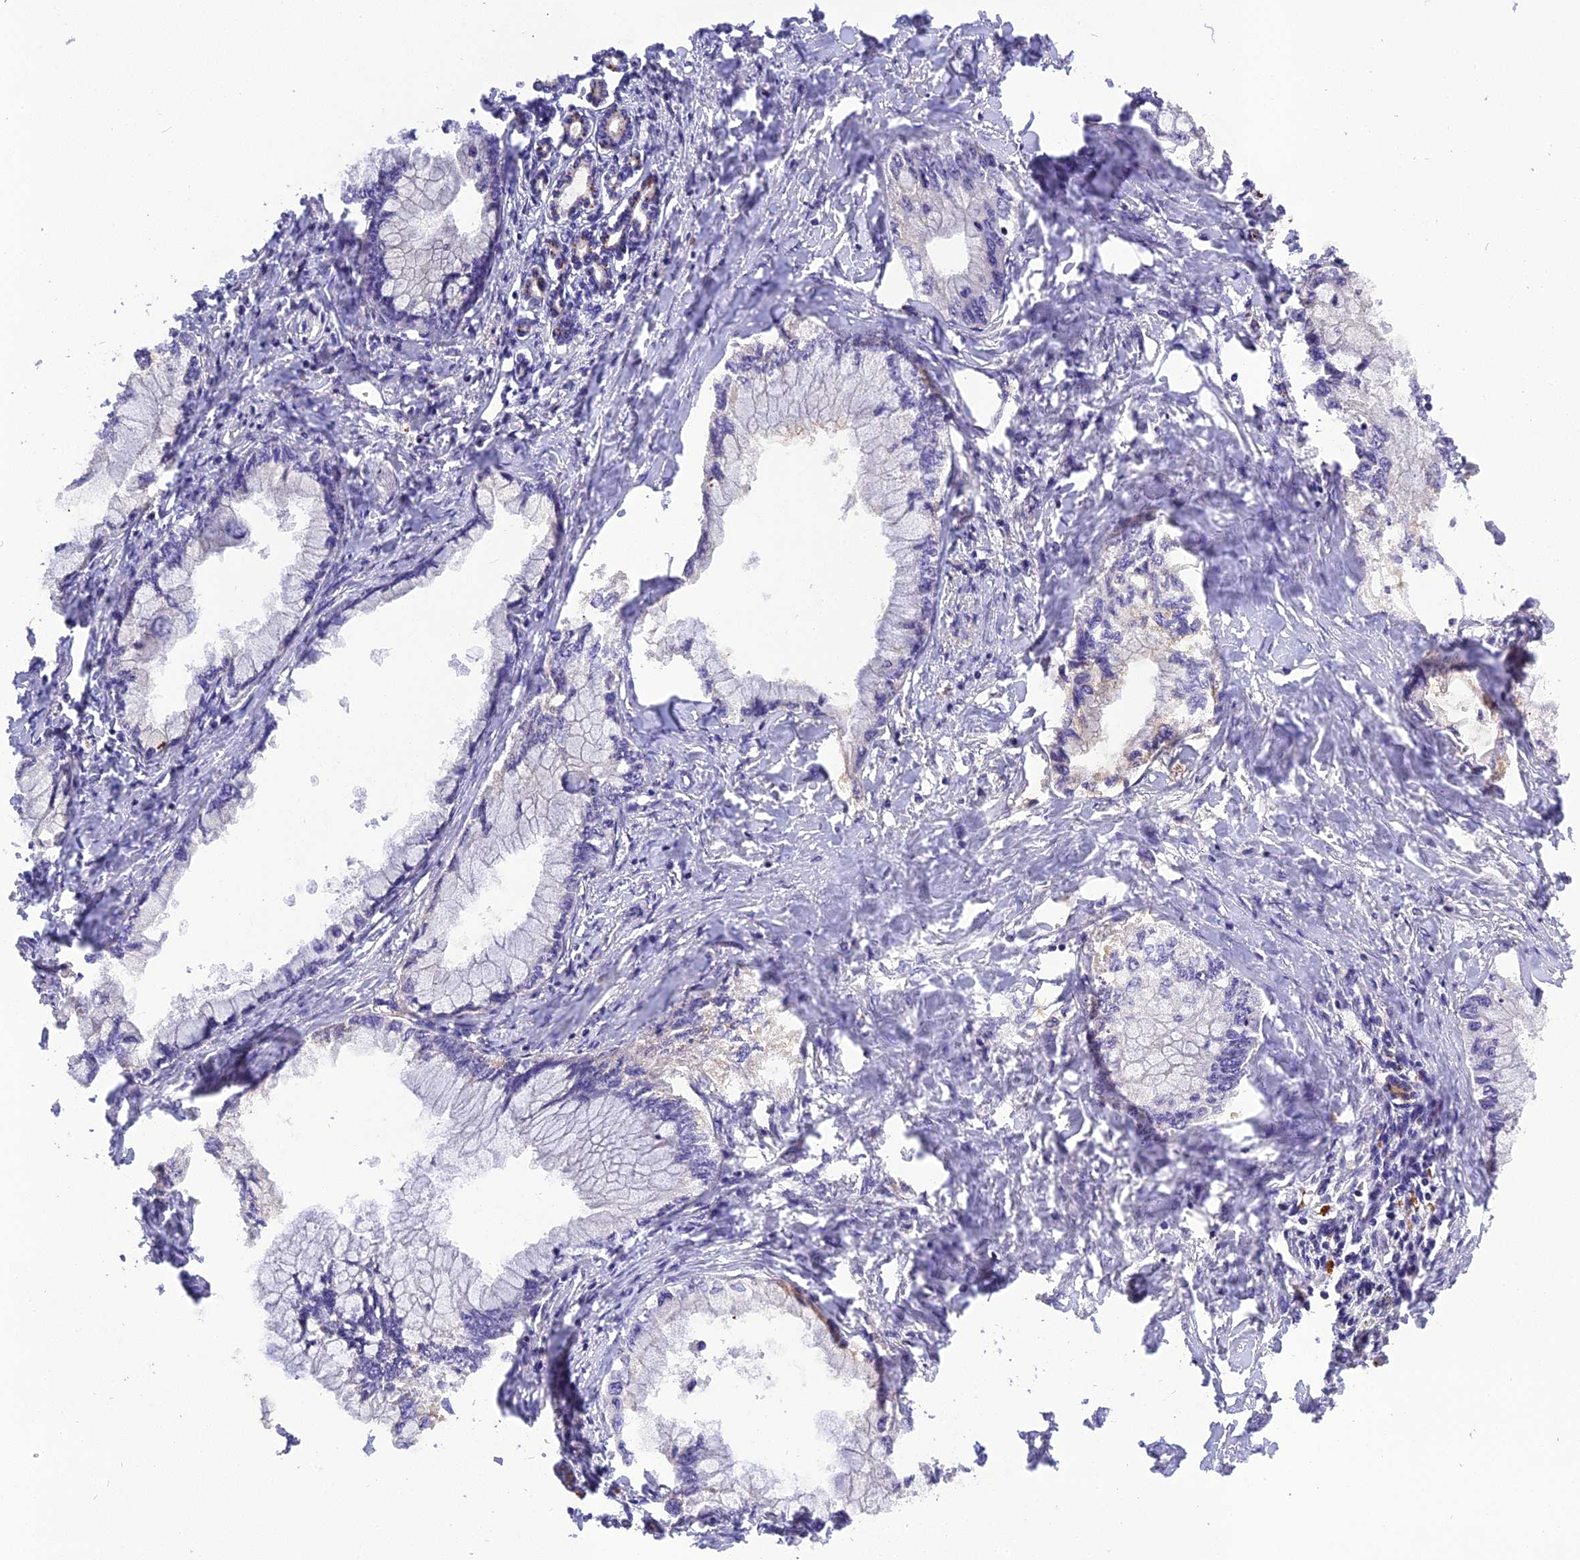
{"staining": {"intensity": "negative", "quantity": "none", "location": "none"}, "tissue": "pancreatic cancer", "cell_type": "Tumor cells", "image_type": "cancer", "snomed": [{"axis": "morphology", "description": "Adenocarcinoma, NOS"}, {"axis": "topography", "description": "Pancreas"}], "caption": "Tumor cells are negative for brown protein staining in pancreatic cancer (adenocarcinoma).", "gene": "FNIP2", "patient": {"sex": "male", "age": 48}}